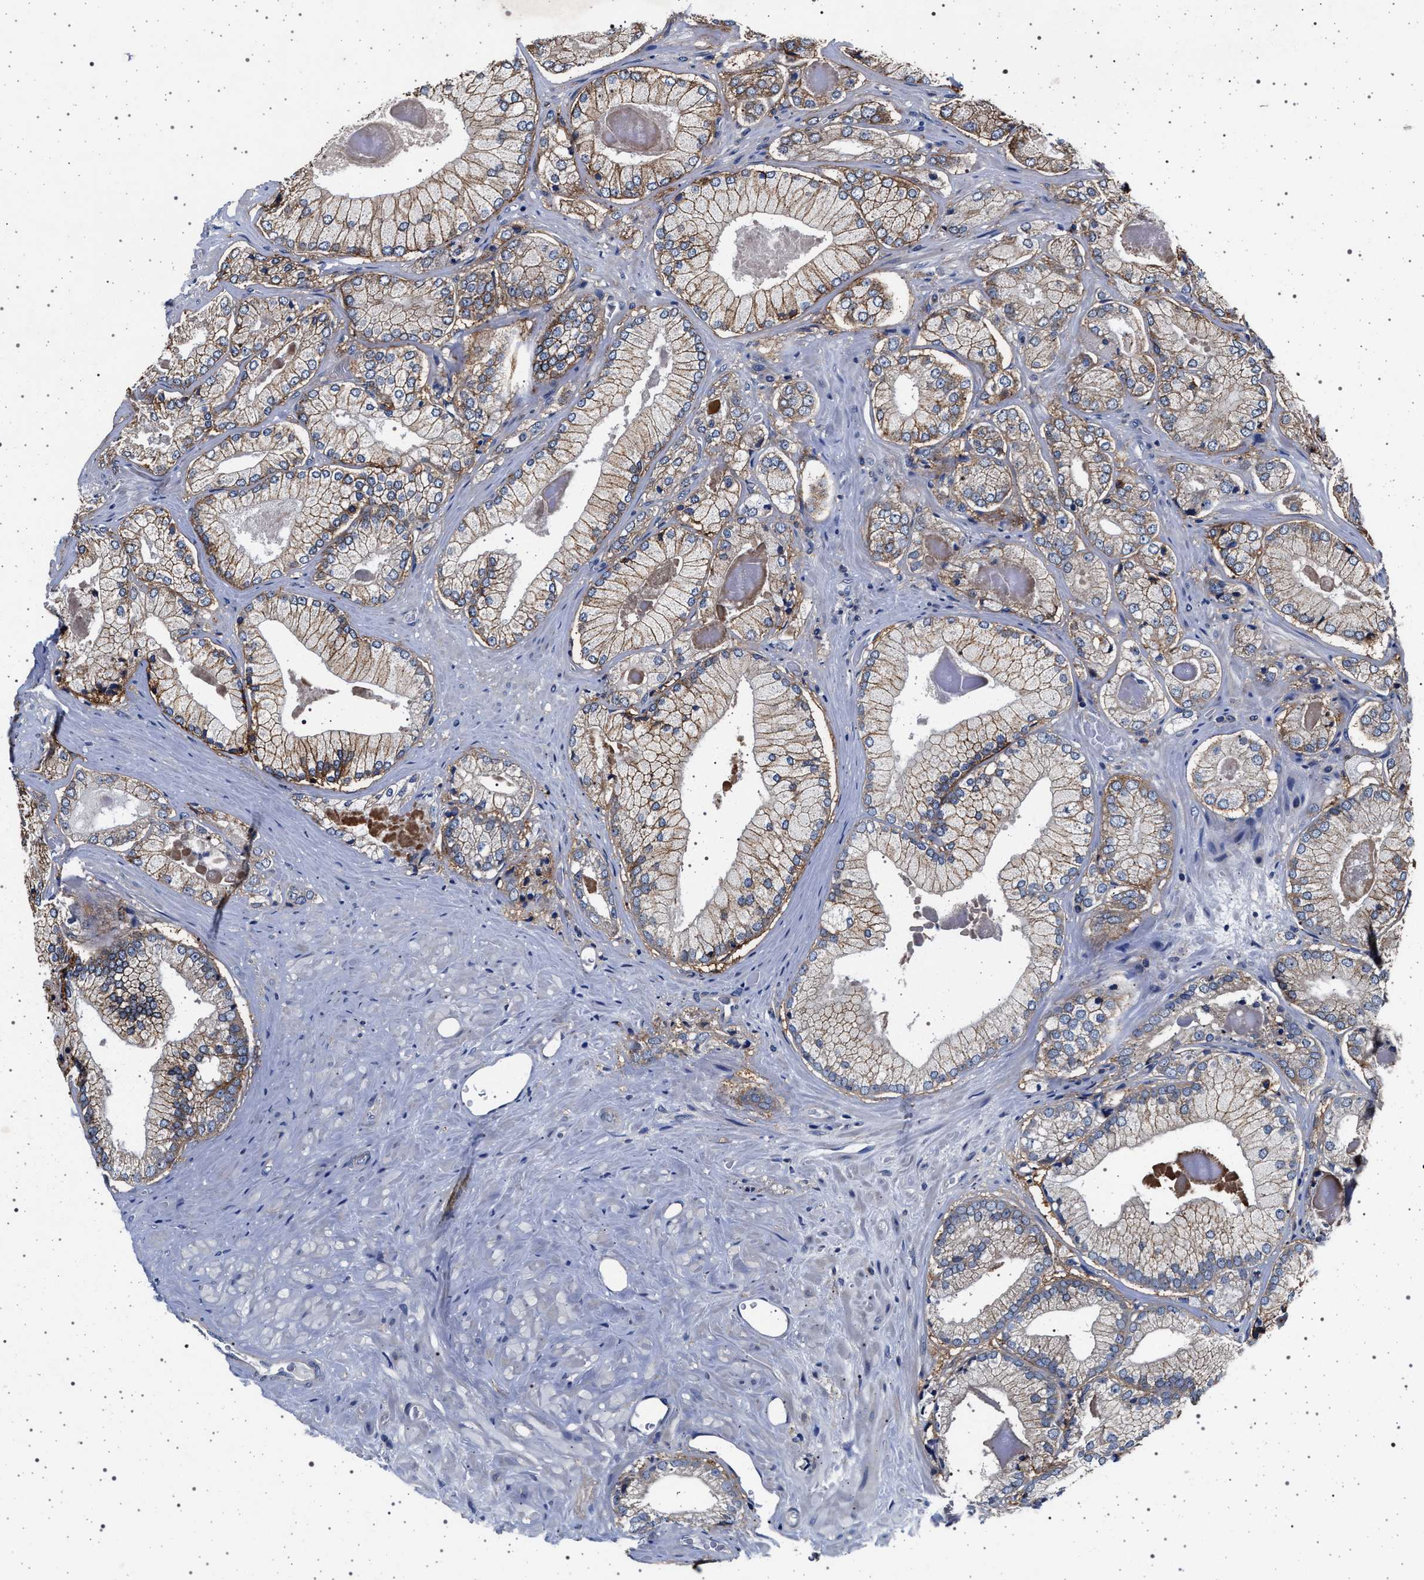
{"staining": {"intensity": "moderate", "quantity": ">75%", "location": "cytoplasmic/membranous"}, "tissue": "prostate cancer", "cell_type": "Tumor cells", "image_type": "cancer", "snomed": [{"axis": "morphology", "description": "Adenocarcinoma, Low grade"}, {"axis": "topography", "description": "Prostate"}], "caption": "This is a photomicrograph of immunohistochemistry (IHC) staining of prostate low-grade adenocarcinoma, which shows moderate staining in the cytoplasmic/membranous of tumor cells.", "gene": "MAP3K2", "patient": {"sex": "male", "age": 65}}